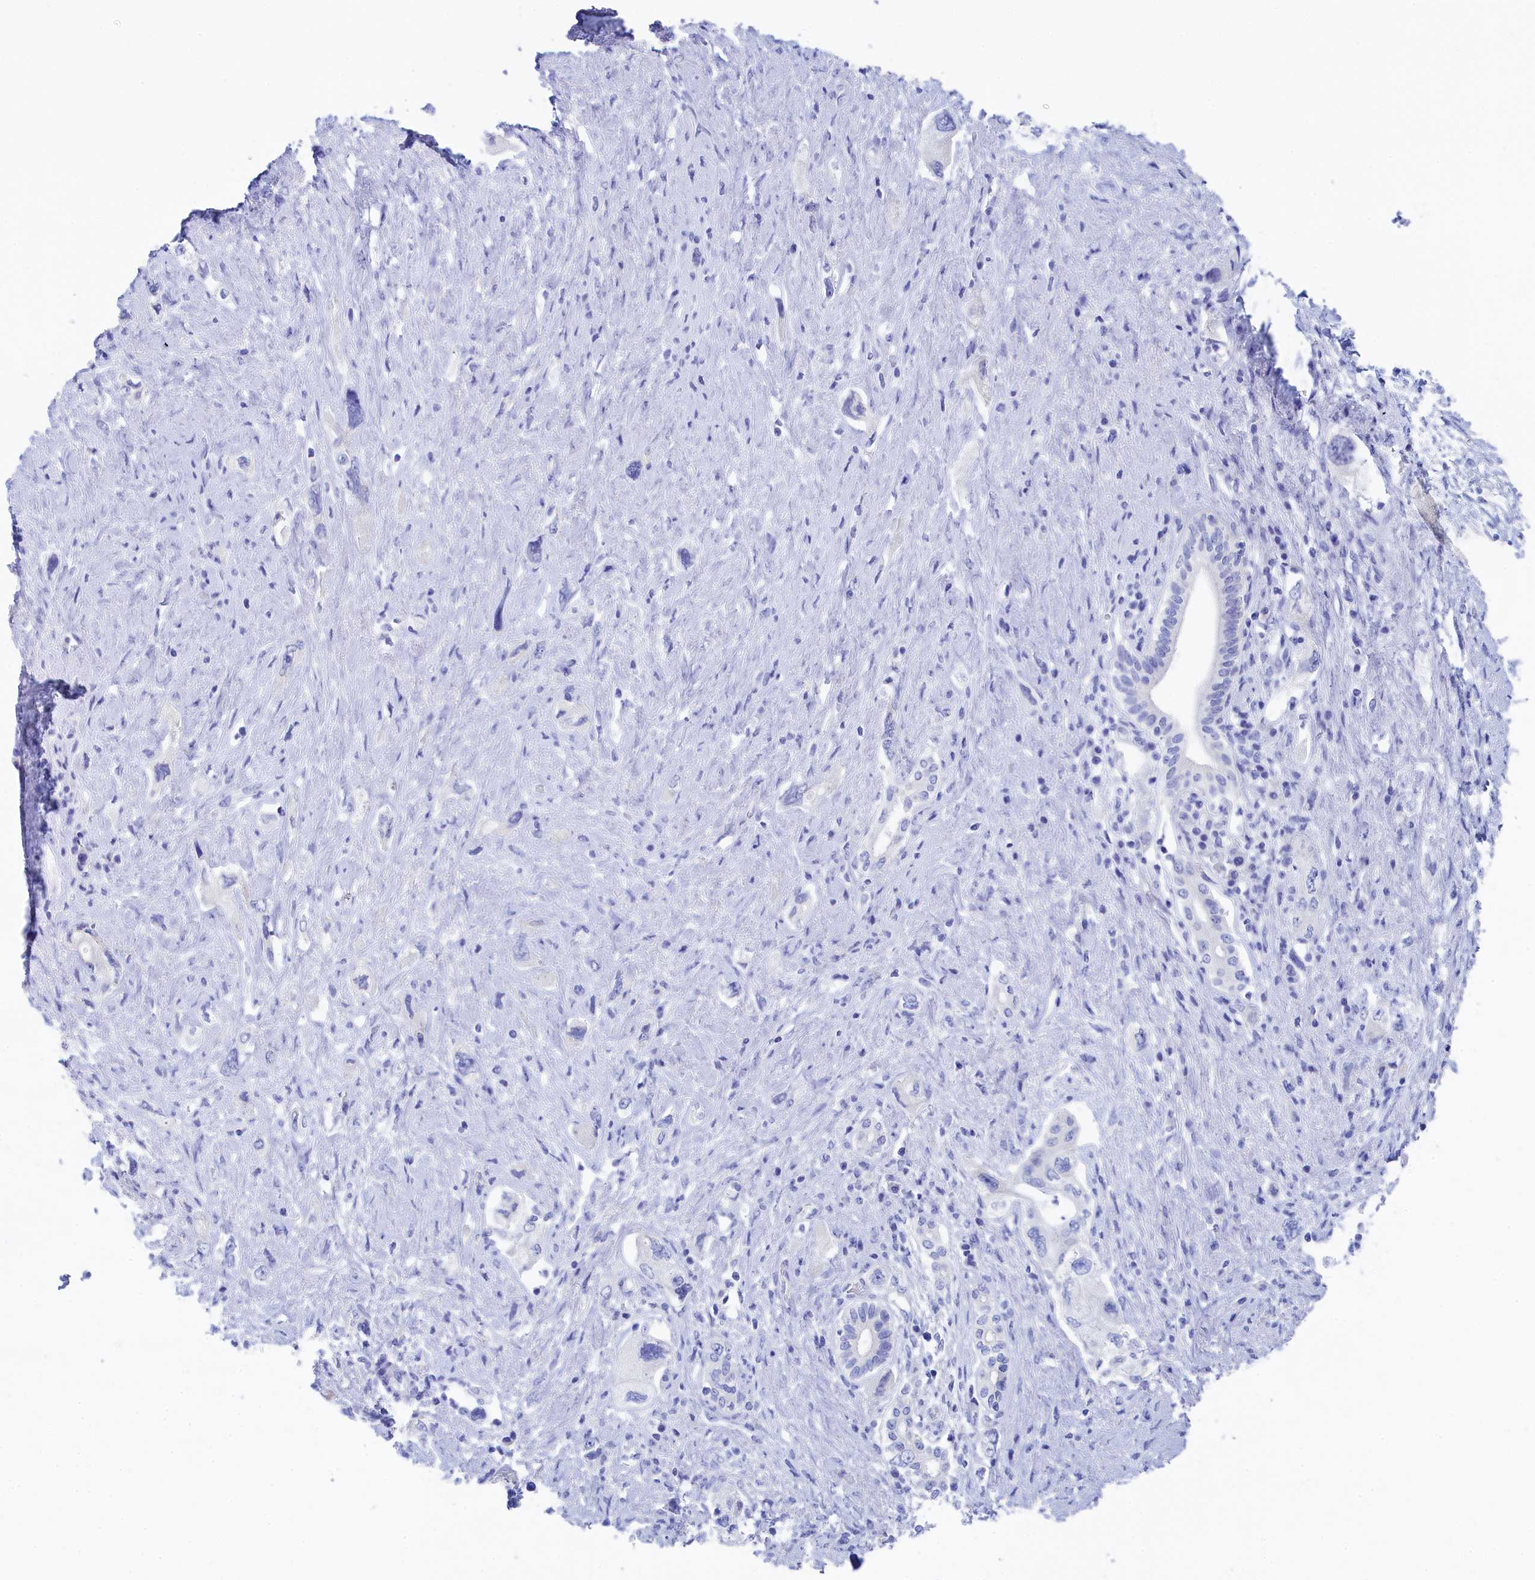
{"staining": {"intensity": "negative", "quantity": "none", "location": "none"}, "tissue": "pancreatic cancer", "cell_type": "Tumor cells", "image_type": "cancer", "snomed": [{"axis": "morphology", "description": "Adenocarcinoma, NOS"}, {"axis": "topography", "description": "Pancreas"}], "caption": "The photomicrograph demonstrates no significant staining in tumor cells of pancreatic adenocarcinoma.", "gene": "TRIM10", "patient": {"sex": "female", "age": 73}}